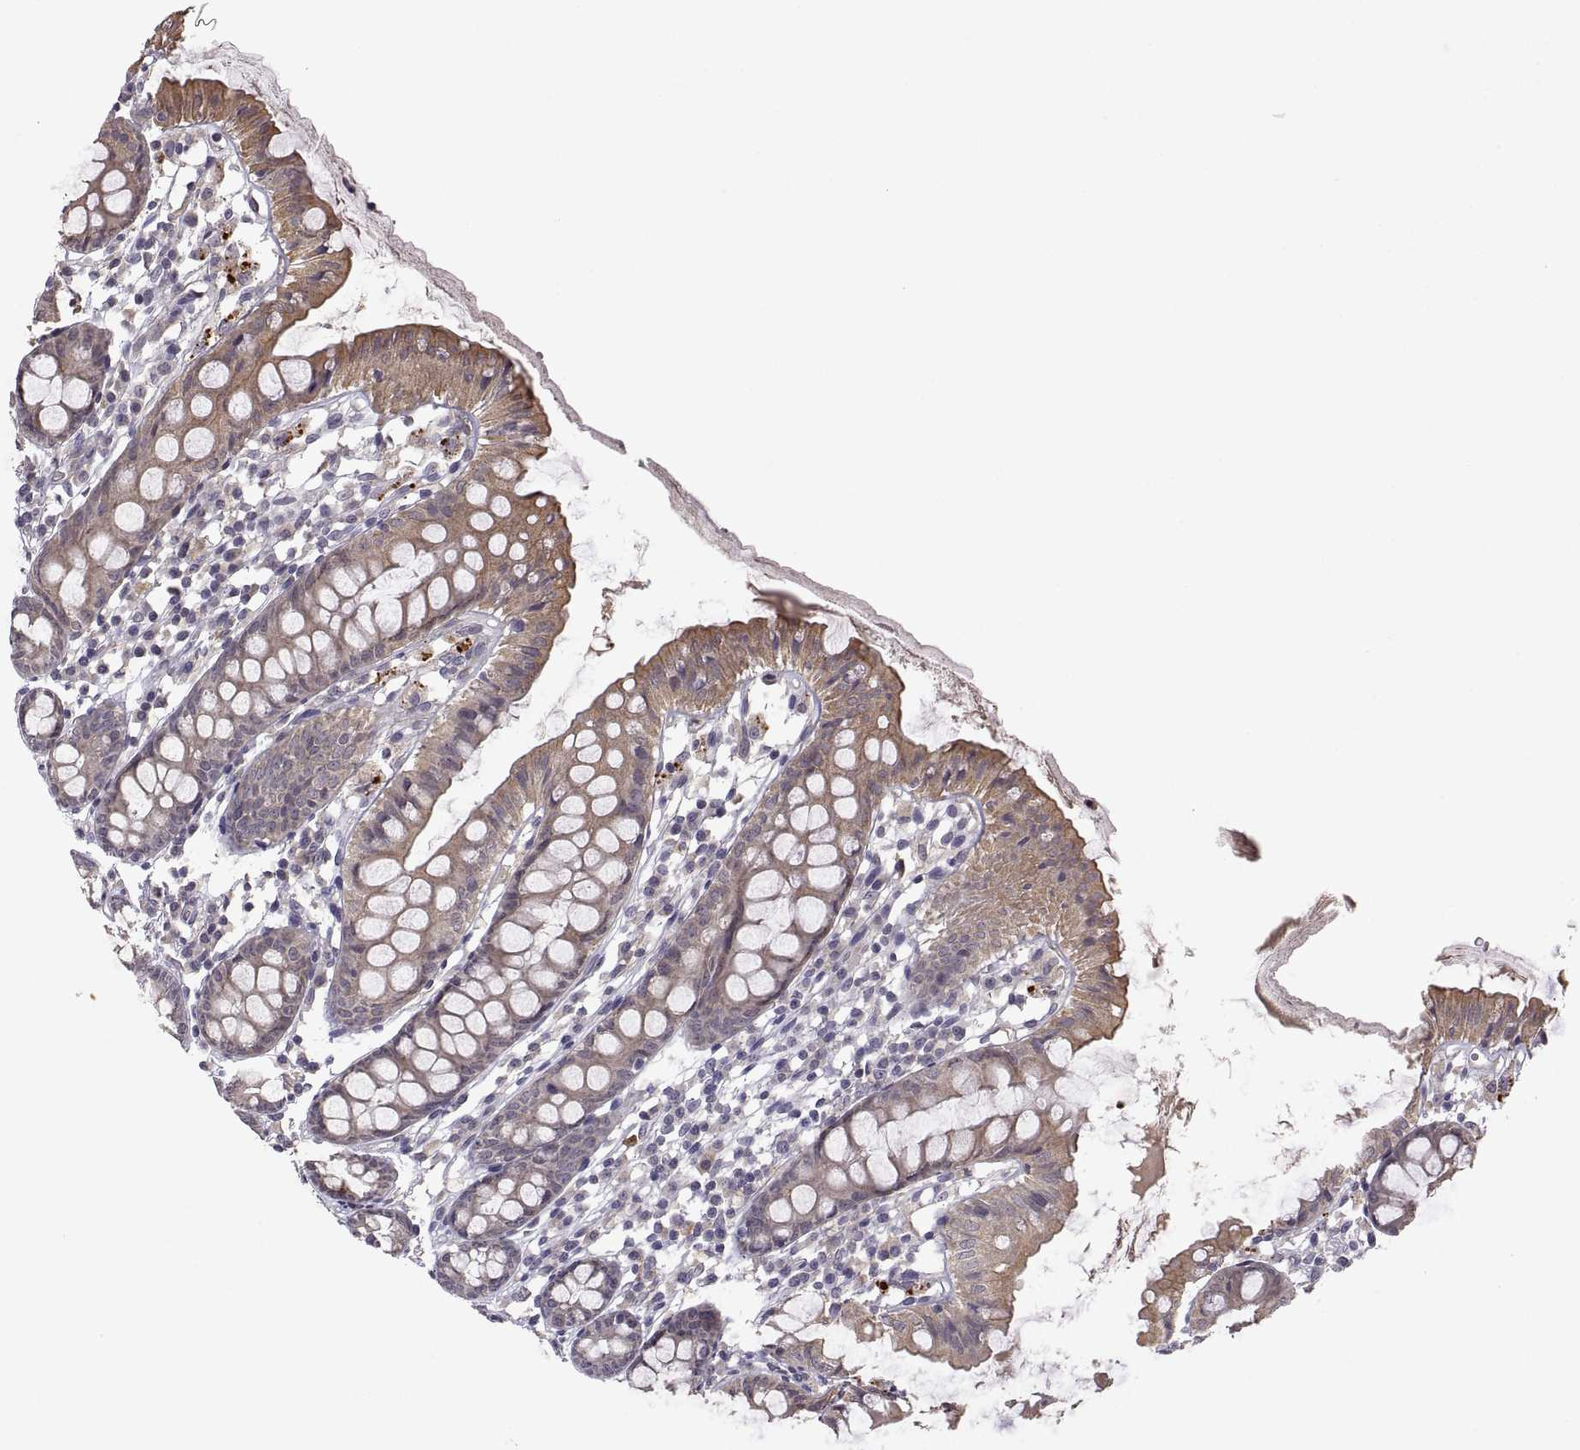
{"staining": {"intensity": "negative", "quantity": "none", "location": "none"}, "tissue": "colon", "cell_type": "Endothelial cells", "image_type": "normal", "snomed": [{"axis": "morphology", "description": "Normal tissue, NOS"}, {"axis": "topography", "description": "Colon"}], "caption": "IHC histopathology image of unremarkable human colon stained for a protein (brown), which reveals no positivity in endothelial cells.", "gene": "LAMA1", "patient": {"sex": "female", "age": 84}}